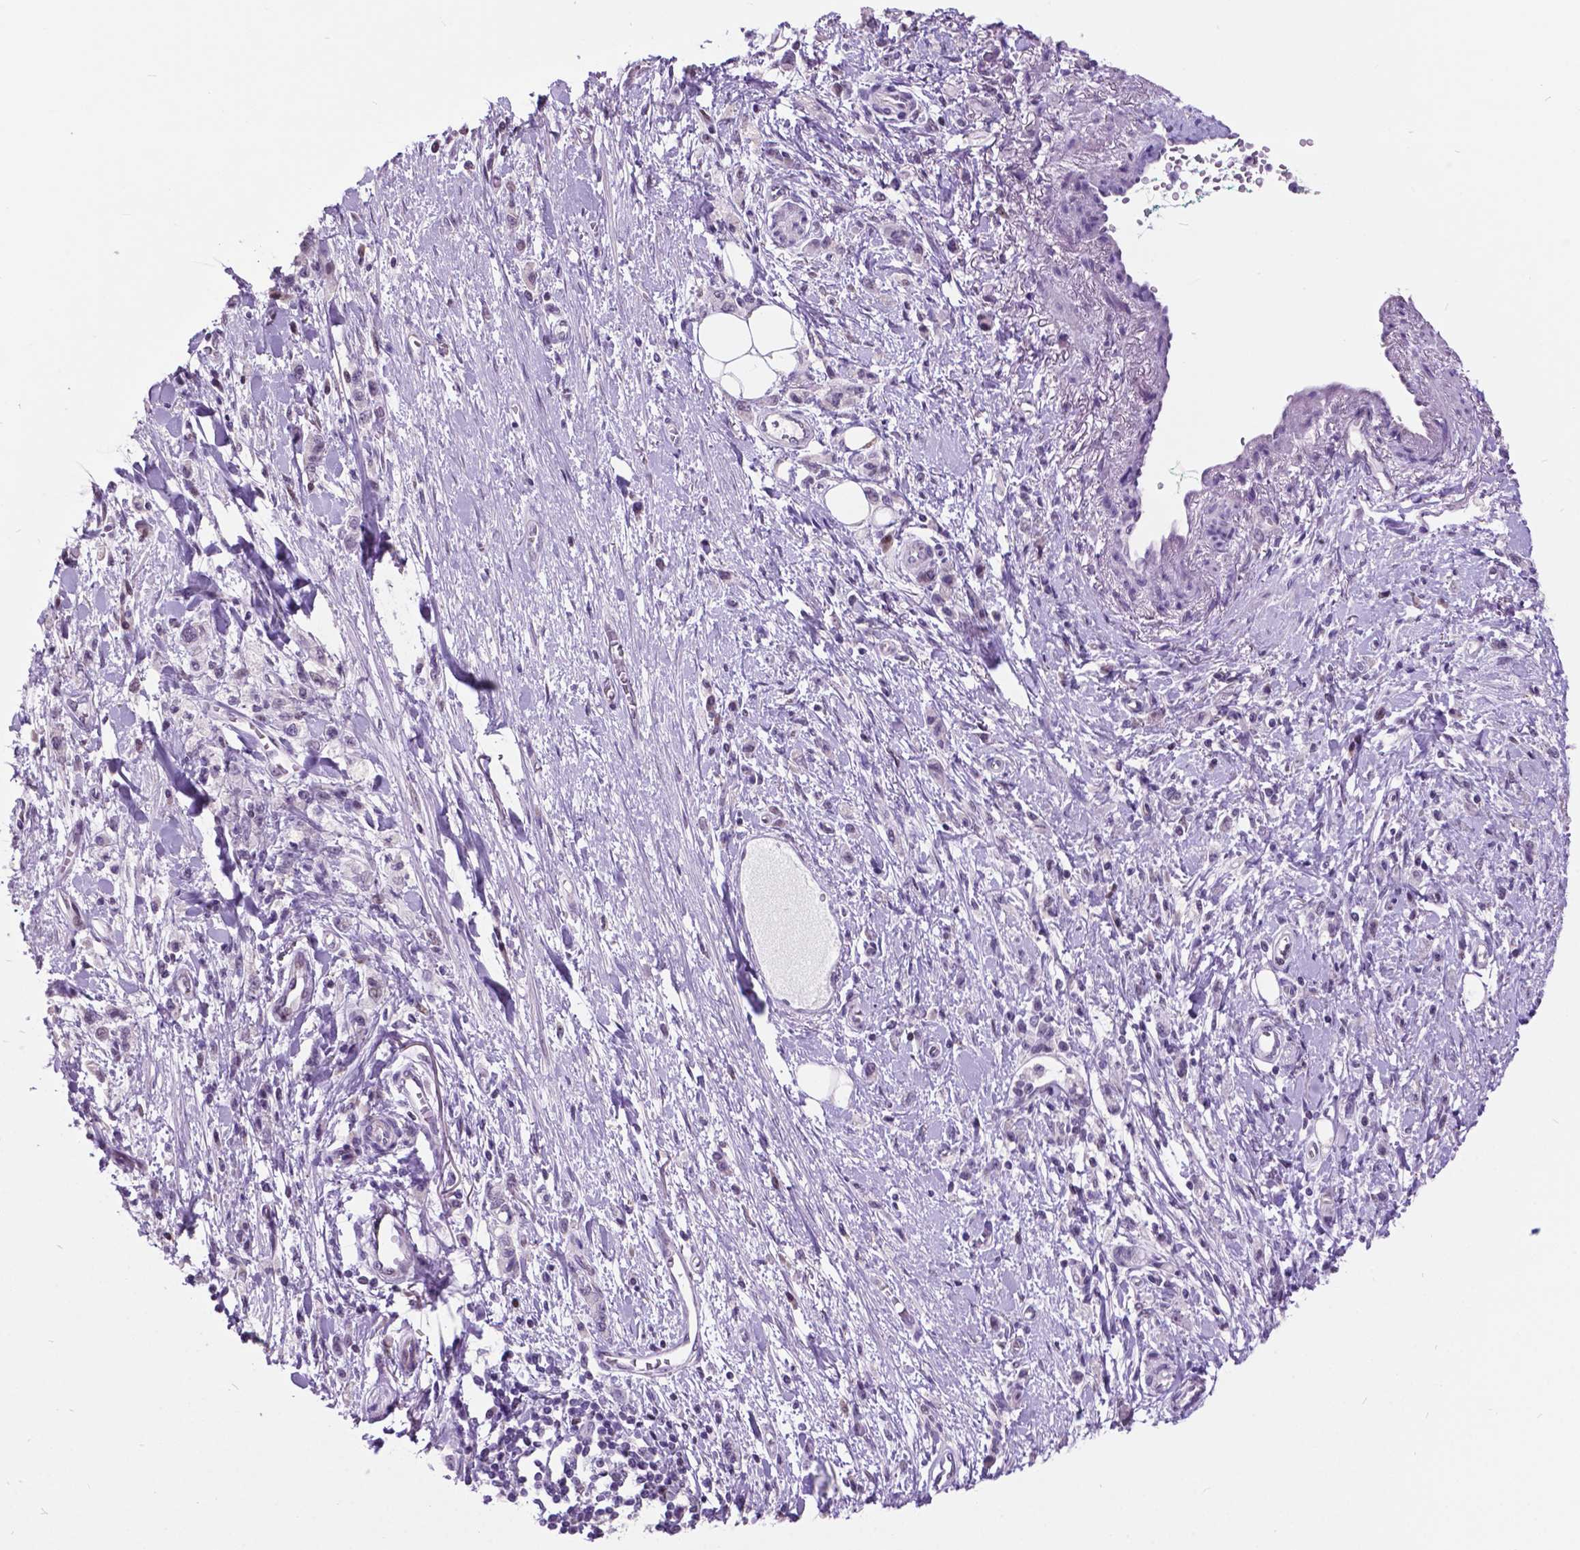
{"staining": {"intensity": "negative", "quantity": "none", "location": "none"}, "tissue": "stomach cancer", "cell_type": "Tumor cells", "image_type": "cancer", "snomed": [{"axis": "morphology", "description": "Adenocarcinoma, NOS"}, {"axis": "topography", "description": "Stomach"}], "caption": "There is no significant positivity in tumor cells of adenocarcinoma (stomach).", "gene": "DPF3", "patient": {"sex": "male", "age": 77}}